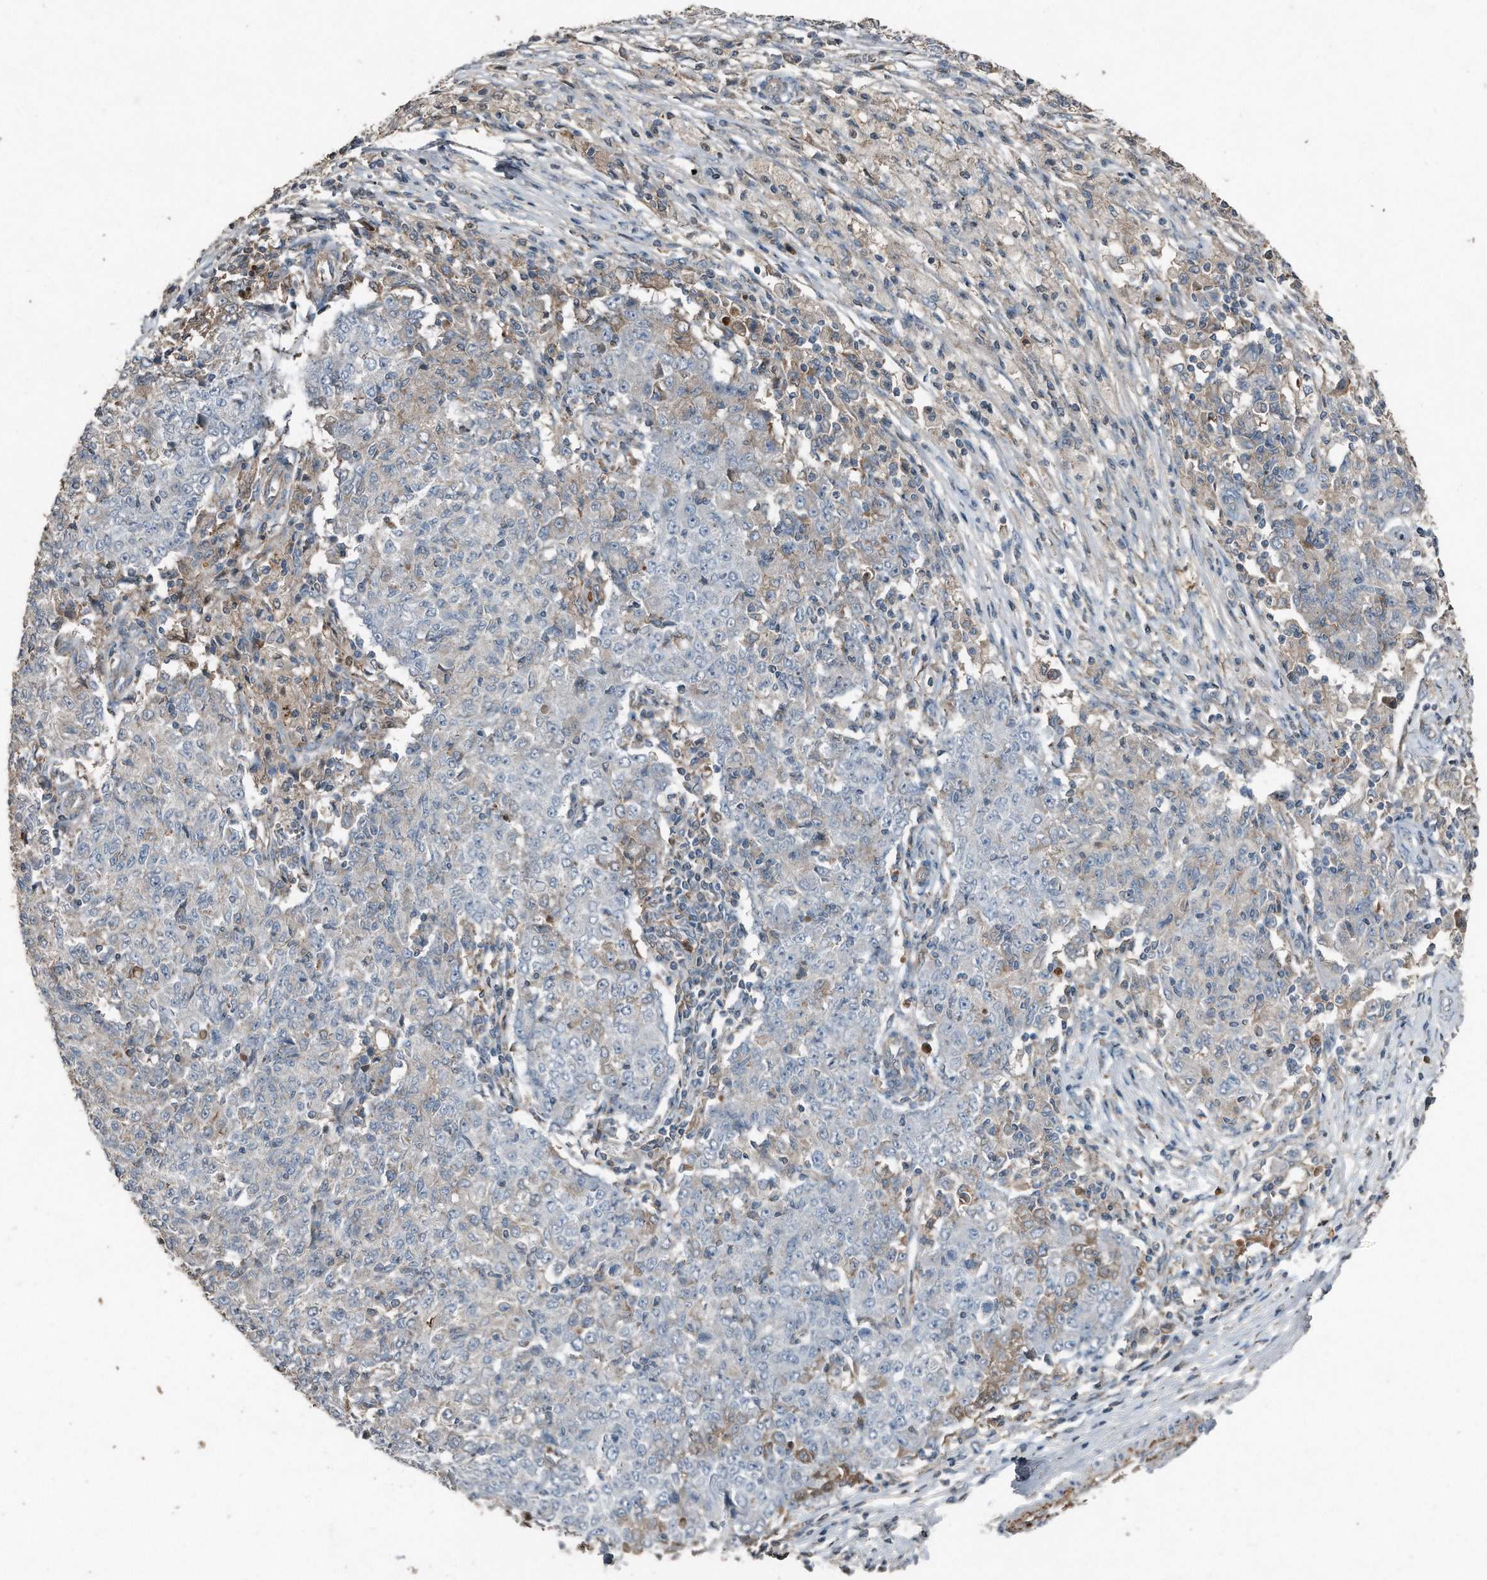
{"staining": {"intensity": "weak", "quantity": "<25%", "location": "cytoplasmic/membranous"}, "tissue": "ovarian cancer", "cell_type": "Tumor cells", "image_type": "cancer", "snomed": [{"axis": "morphology", "description": "Carcinoma, endometroid"}, {"axis": "topography", "description": "Ovary"}], "caption": "Image shows no significant protein expression in tumor cells of ovarian cancer.", "gene": "C9", "patient": {"sex": "female", "age": 42}}